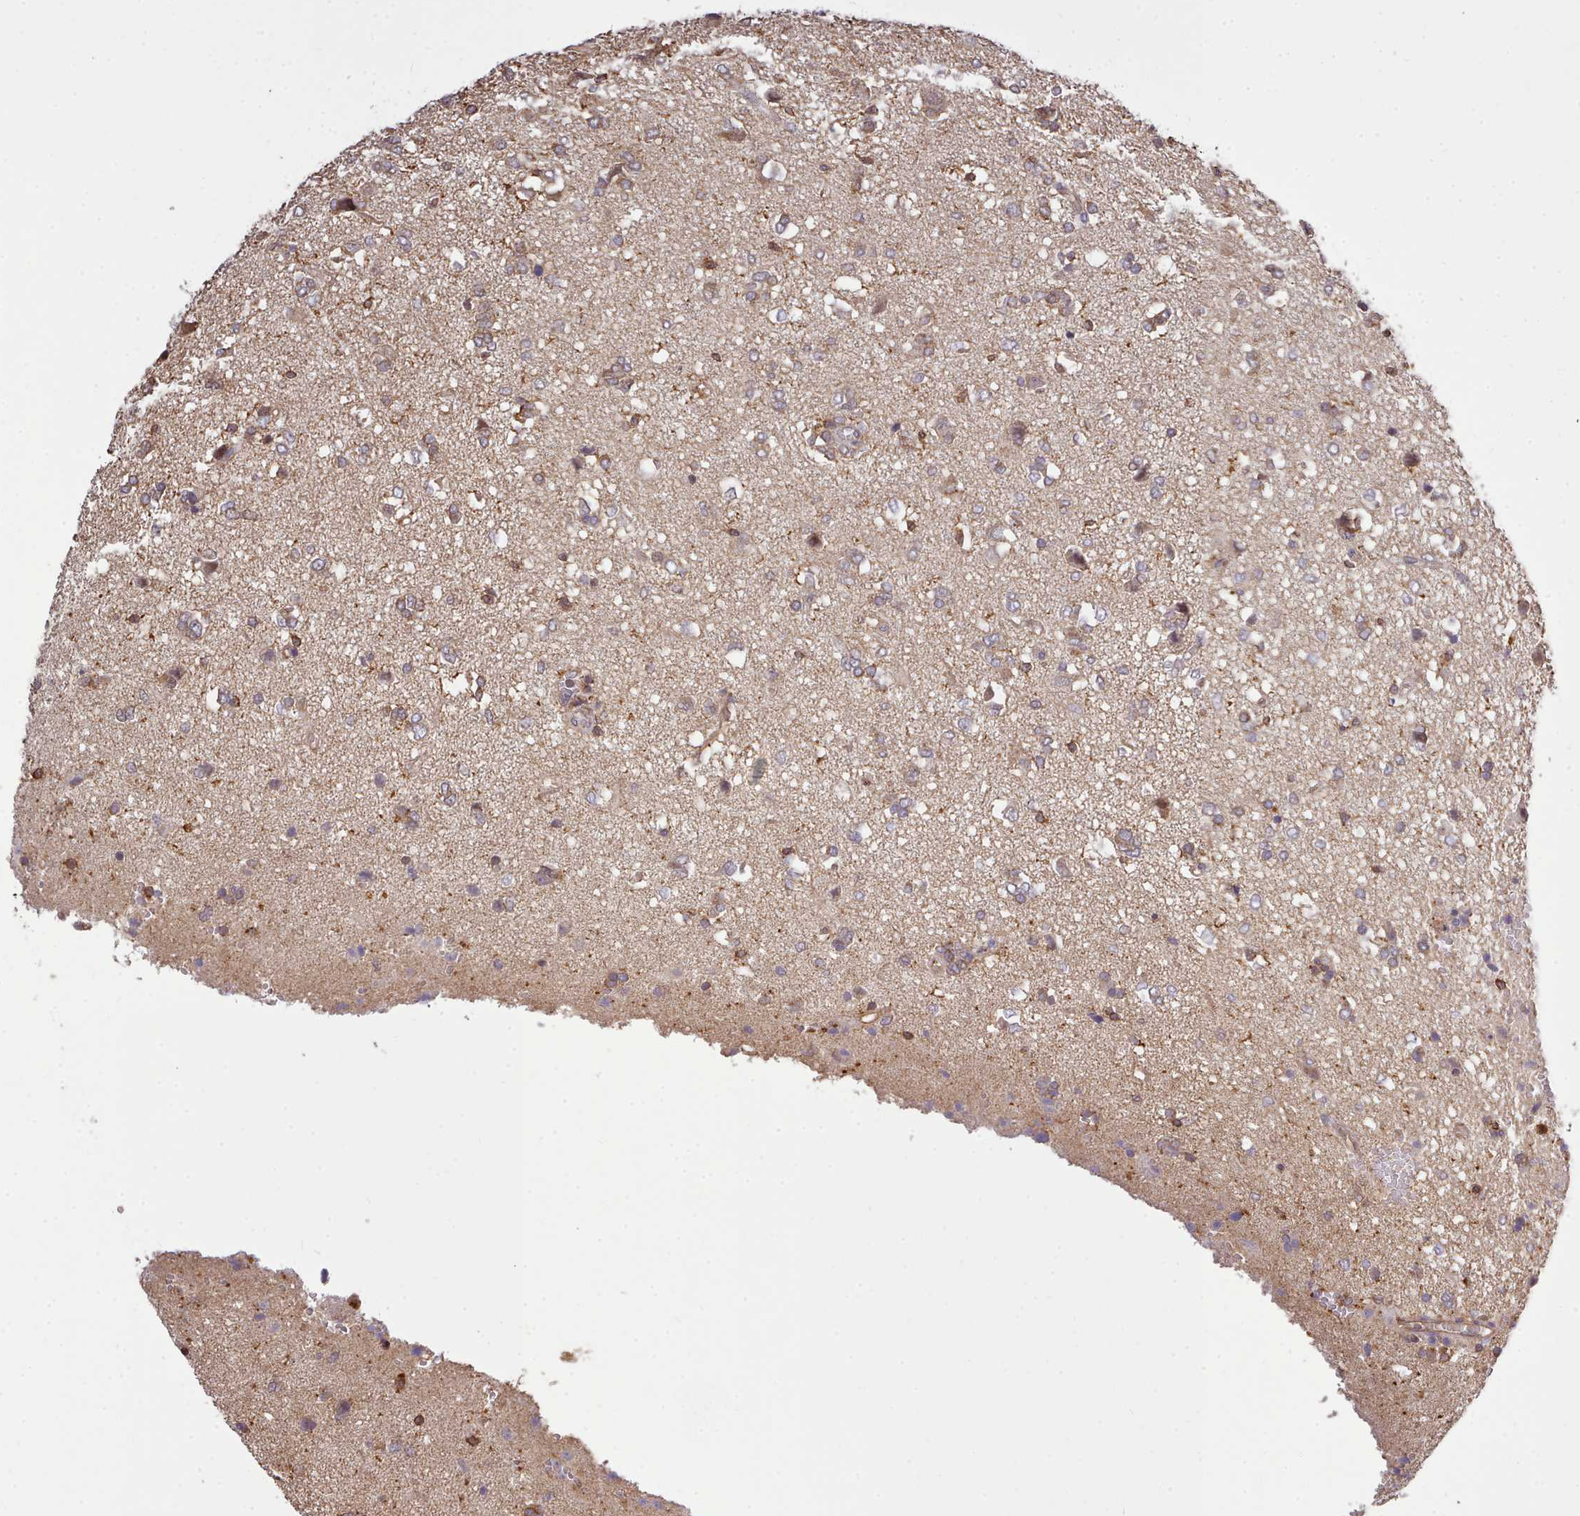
{"staining": {"intensity": "moderate", "quantity": ">75%", "location": "cytoplasmic/membranous"}, "tissue": "glioma", "cell_type": "Tumor cells", "image_type": "cancer", "snomed": [{"axis": "morphology", "description": "Glioma, malignant, High grade"}, {"axis": "topography", "description": "Brain"}], "caption": "Human glioma stained with a brown dye displays moderate cytoplasmic/membranous positive positivity in about >75% of tumor cells.", "gene": "CAPZA1", "patient": {"sex": "female", "age": 59}}